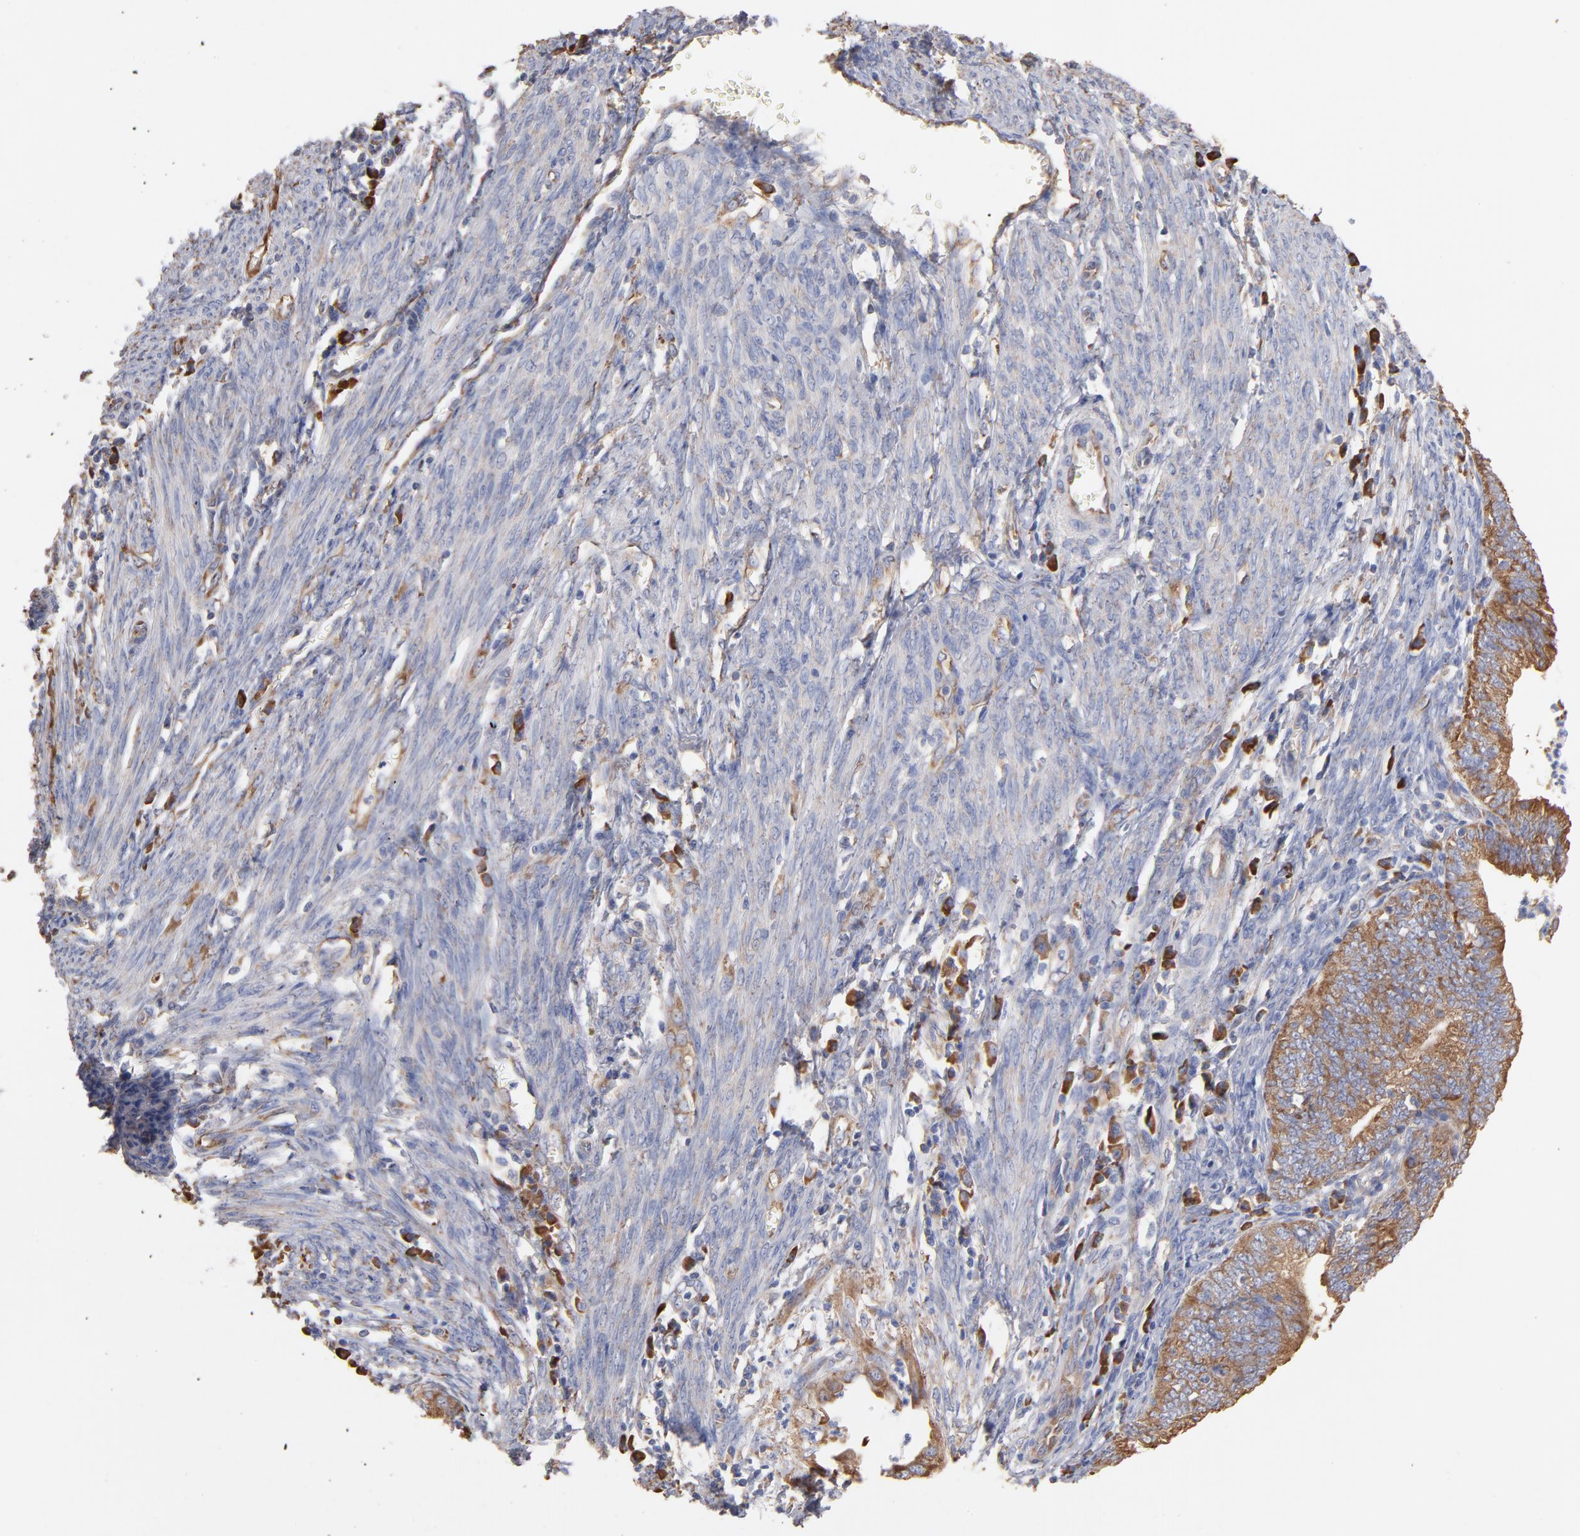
{"staining": {"intensity": "moderate", "quantity": ">75%", "location": "cytoplasmic/membranous"}, "tissue": "endometrial cancer", "cell_type": "Tumor cells", "image_type": "cancer", "snomed": [{"axis": "morphology", "description": "Adenocarcinoma, NOS"}, {"axis": "topography", "description": "Endometrium"}], "caption": "Immunohistochemical staining of endometrial cancer shows medium levels of moderate cytoplasmic/membranous staining in approximately >75% of tumor cells. (IHC, brightfield microscopy, high magnification).", "gene": "RPL9", "patient": {"sex": "female", "age": 66}}